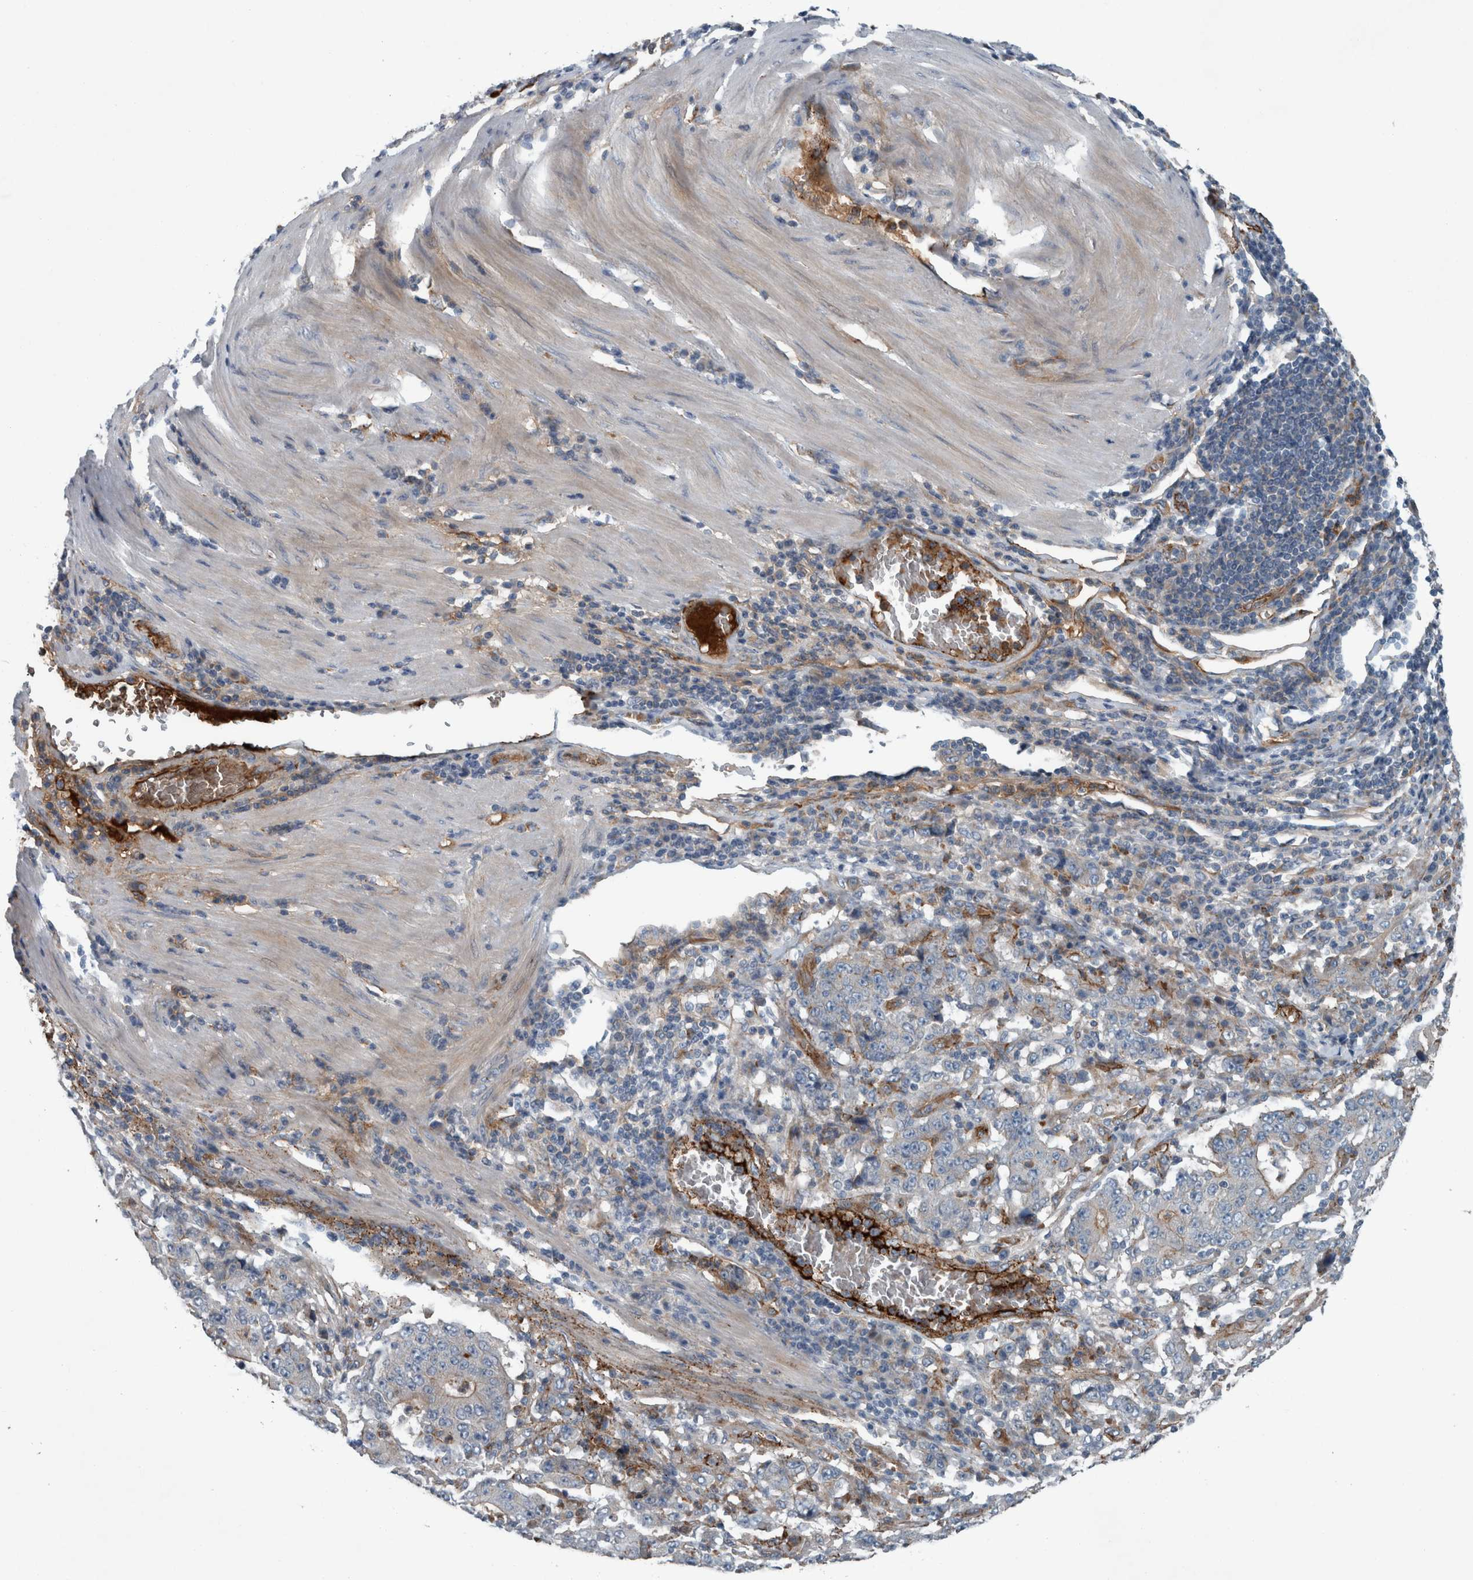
{"staining": {"intensity": "moderate", "quantity": "<25%", "location": "cytoplasmic/membranous"}, "tissue": "stomach cancer", "cell_type": "Tumor cells", "image_type": "cancer", "snomed": [{"axis": "morphology", "description": "Normal tissue, NOS"}, {"axis": "morphology", "description": "Adenocarcinoma, NOS"}, {"axis": "topography", "description": "Stomach, upper"}, {"axis": "topography", "description": "Stomach"}], "caption": "Approximately <25% of tumor cells in stomach adenocarcinoma display moderate cytoplasmic/membranous protein positivity as visualized by brown immunohistochemical staining.", "gene": "GLT8D2", "patient": {"sex": "male", "age": 59}}